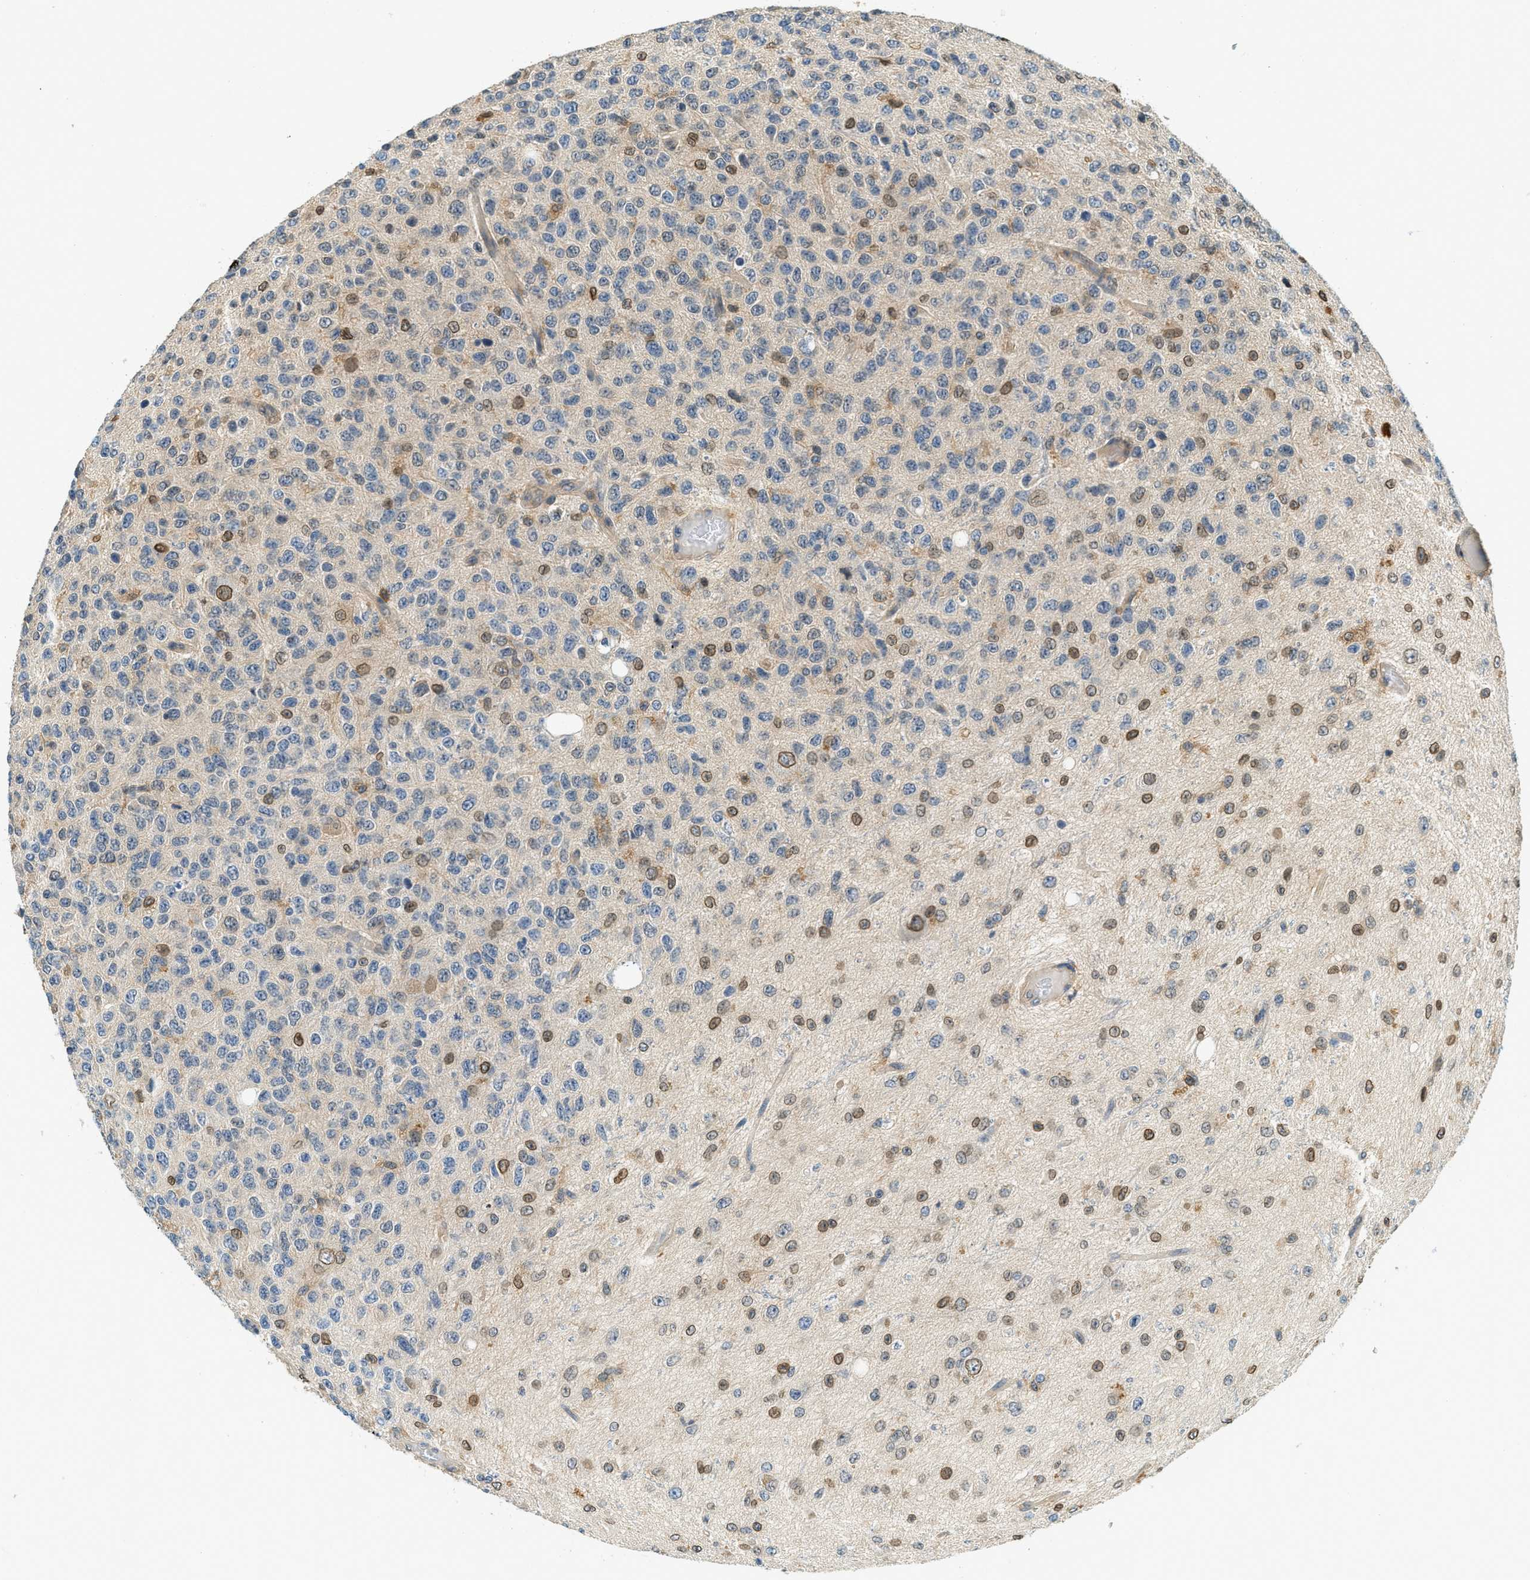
{"staining": {"intensity": "moderate", "quantity": "25%-75%", "location": "nuclear"}, "tissue": "glioma", "cell_type": "Tumor cells", "image_type": "cancer", "snomed": [{"axis": "morphology", "description": "Glioma, malignant, High grade"}, {"axis": "topography", "description": "pancreas cauda"}], "caption": "This photomicrograph exhibits immunohistochemistry staining of glioma, with medium moderate nuclear positivity in approximately 25%-75% of tumor cells.", "gene": "GMPPB", "patient": {"sex": "male", "age": 60}}